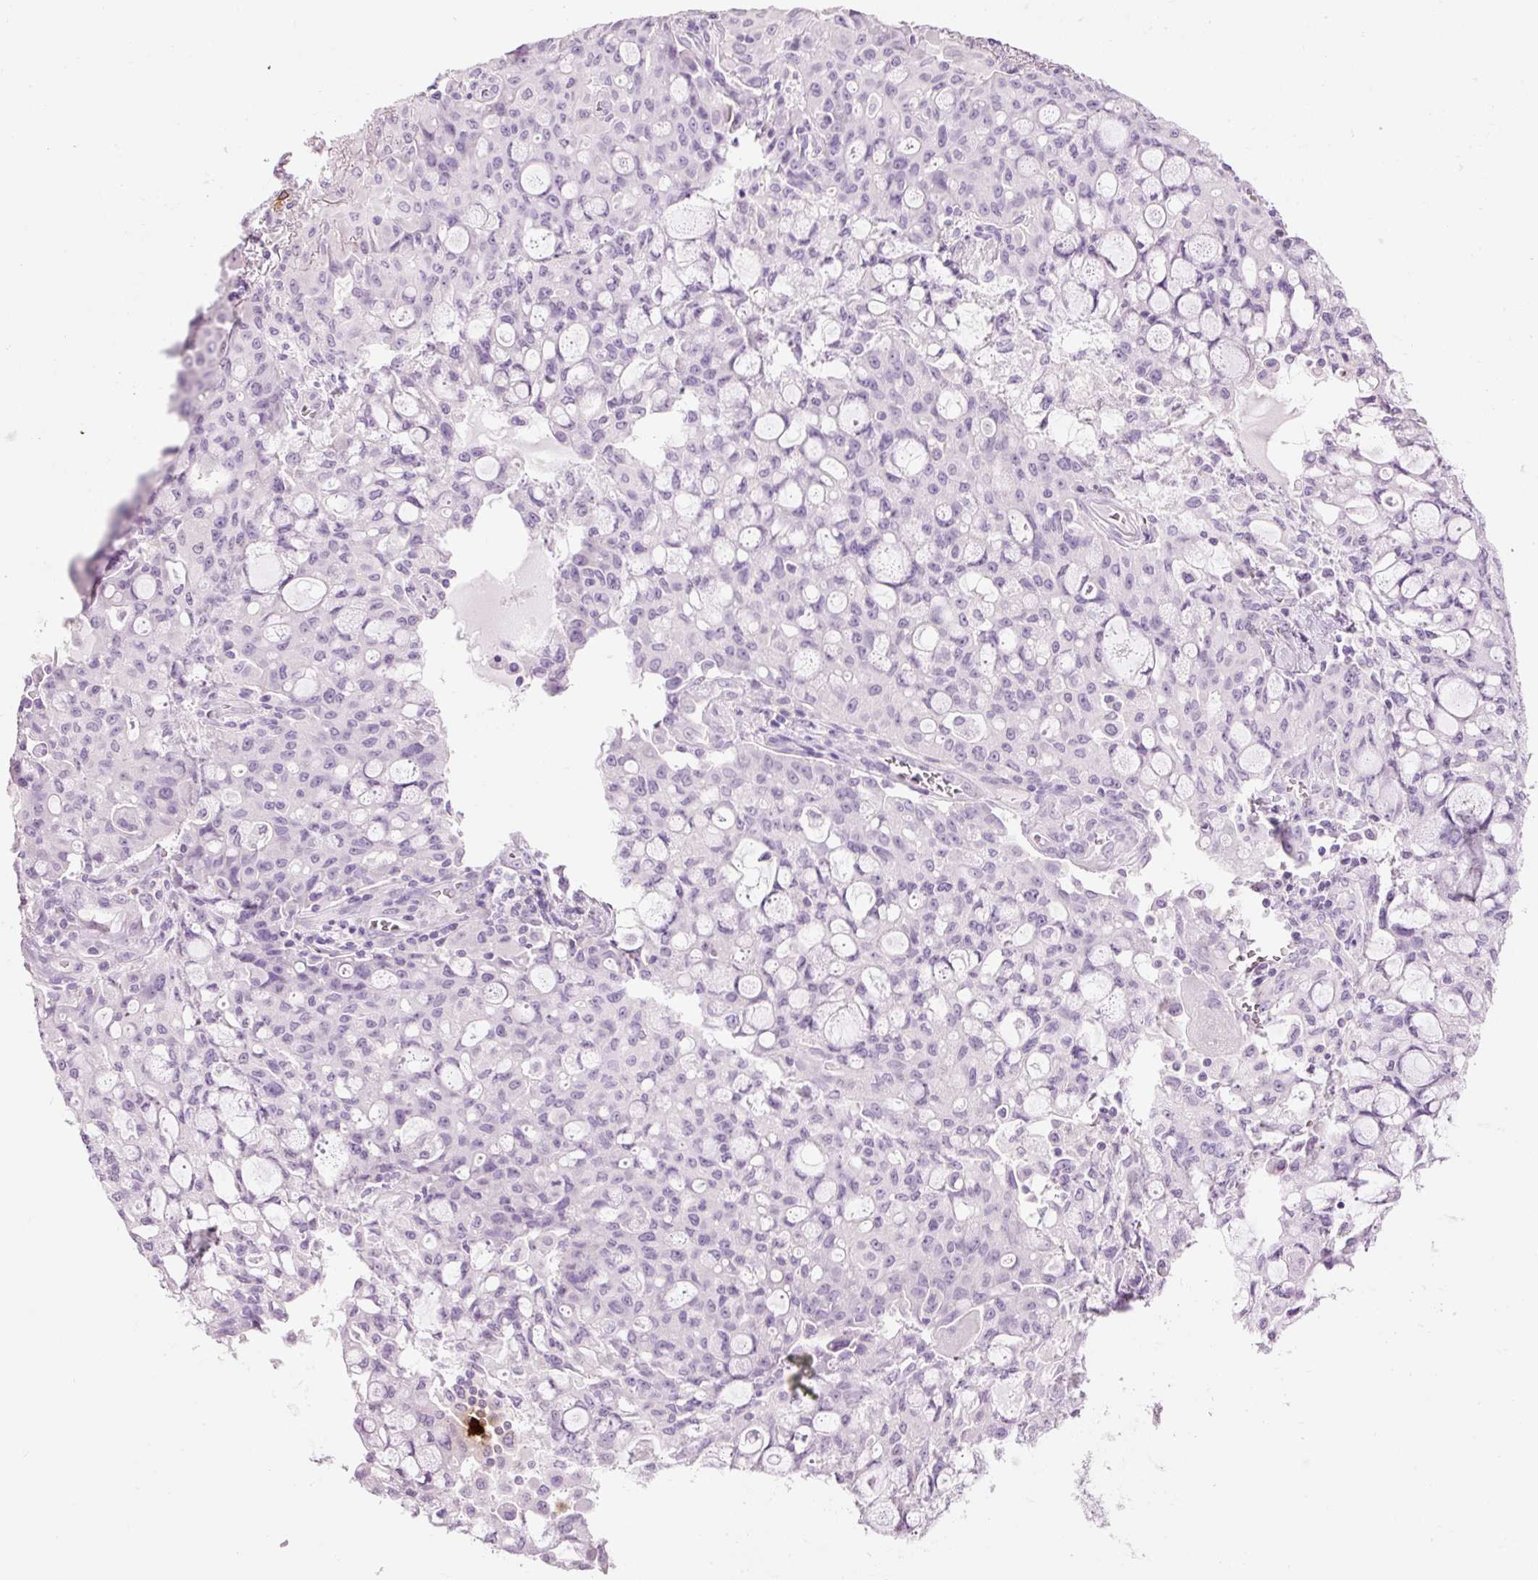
{"staining": {"intensity": "negative", "quantity": "none", "location": "none"}, "tissue": "lung cancer", "cell_type": "Tumor cells", "image_type": "cancer", "snomed": [{"axis": "morphology", "description": "Adenocarcinoma, NOS"}, {"axis": "topography", "description": "Lung"}], "caption": "The micrograph shows no significant positivity in tumor cells of adenocarcinoma (lung). (Brightfield microscopy of DAB IHC at high magnification).", "gene": "CMA1", "patient": {"sex": "female", "age": 44}}